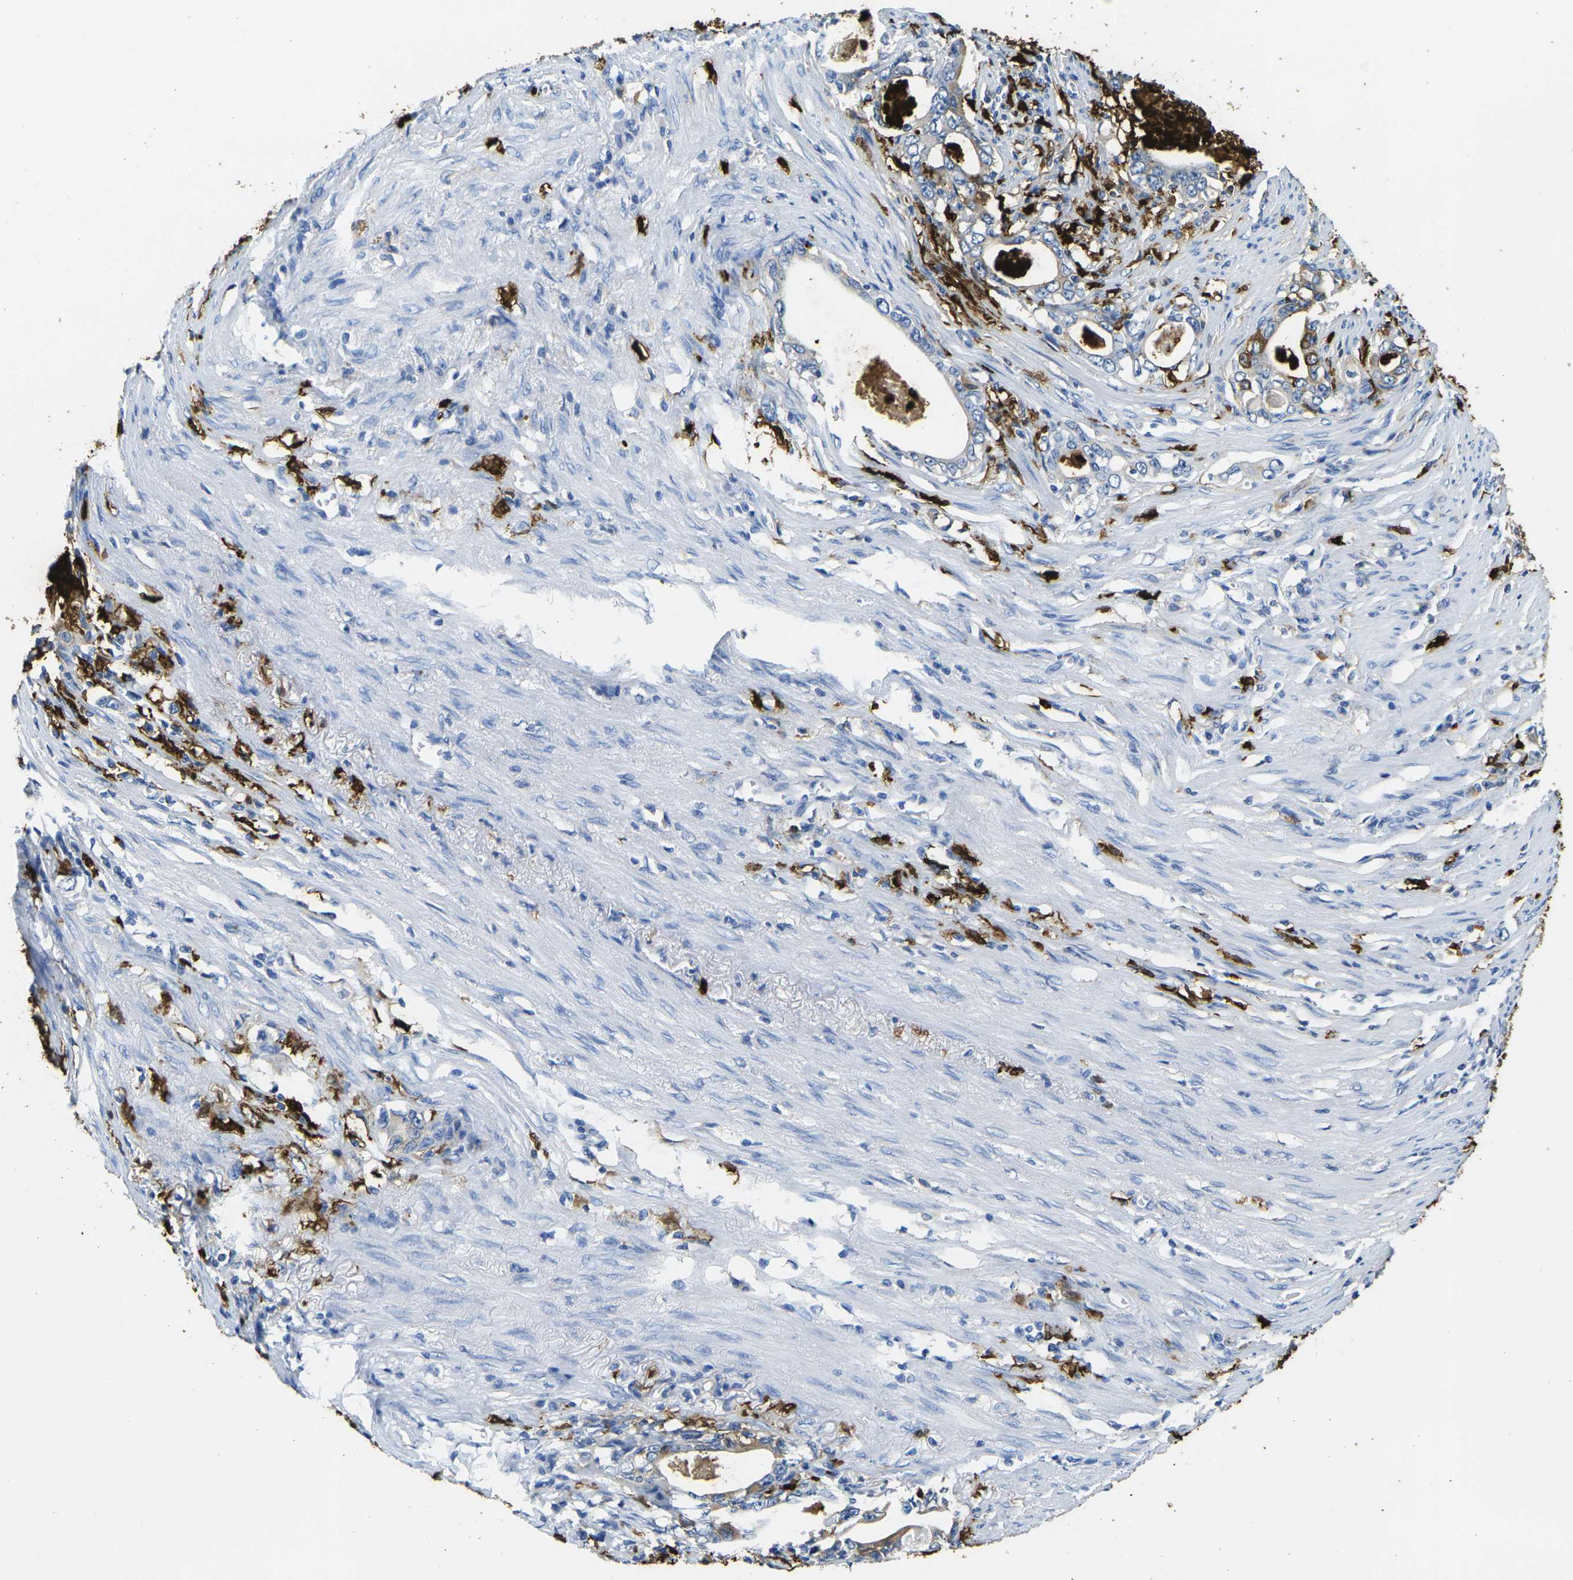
{"staining": {"intensity": "moderate", "quantity": "<25%", "location": "cytoplasmic/membranous"}, "tissue": "stomach cancer", "cell_type": "Tumor cells", "image_type": "cancer", "snomed": [{"axis": "morphology", "description": "Adenocarcinoma, NOS"}, {"axis": "topography", "description": "Stomach, lower"}], "caption": "An immunohistochemistry (IHC) photomicrograph of neoplastic tissue is shown. Protein staining in brown shows moderate cytoplasmic/membranous positivity in stomach adenocarcinoma within tumor cells.", "gene": "S100A9", "patient": {"sex": "female", "age": 72}}